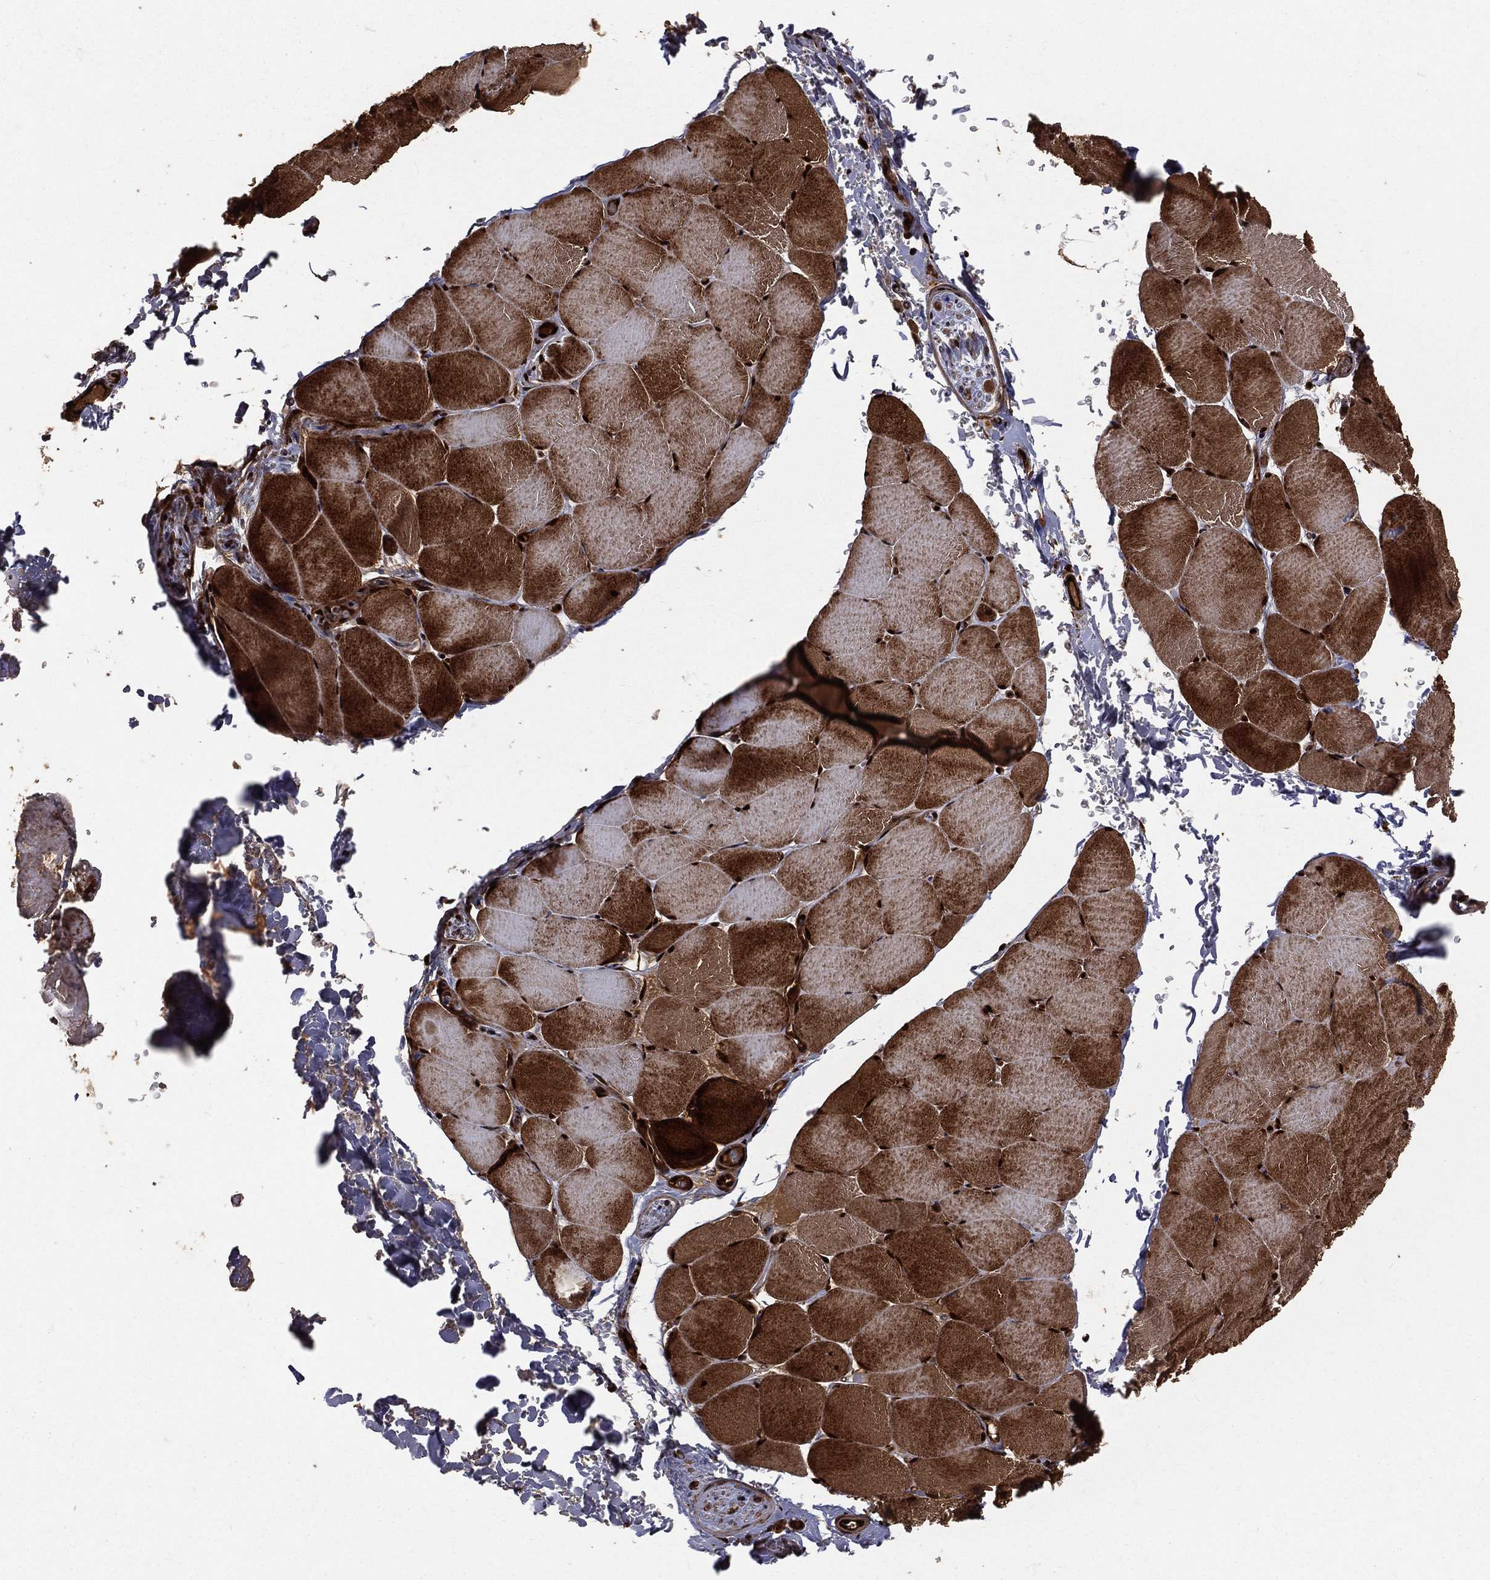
{"staining": {"intensity": "strong", "quantity": "25%-75%", "location": "cytoplasmic/membranous,nuclear"}, "tissue": "skeletal muscle", "cell_type": "Myocytes", "image_type": "normal", "snomed": [{"axis": "morphology", "description": "Normal tissue, NOS"}, {"axis": "topography", "description": "Skeletal muscle"}], "caption": "An image of human skeletal muscle stained for a protein exhibits strong cytoplasmic/membranous,nuclear brown staining in myocytes. (Brightfield microscopy of DAB IHC at high magnification).", "gene": "MAPK1", "patient": {"sex": "female", "age": 37}}